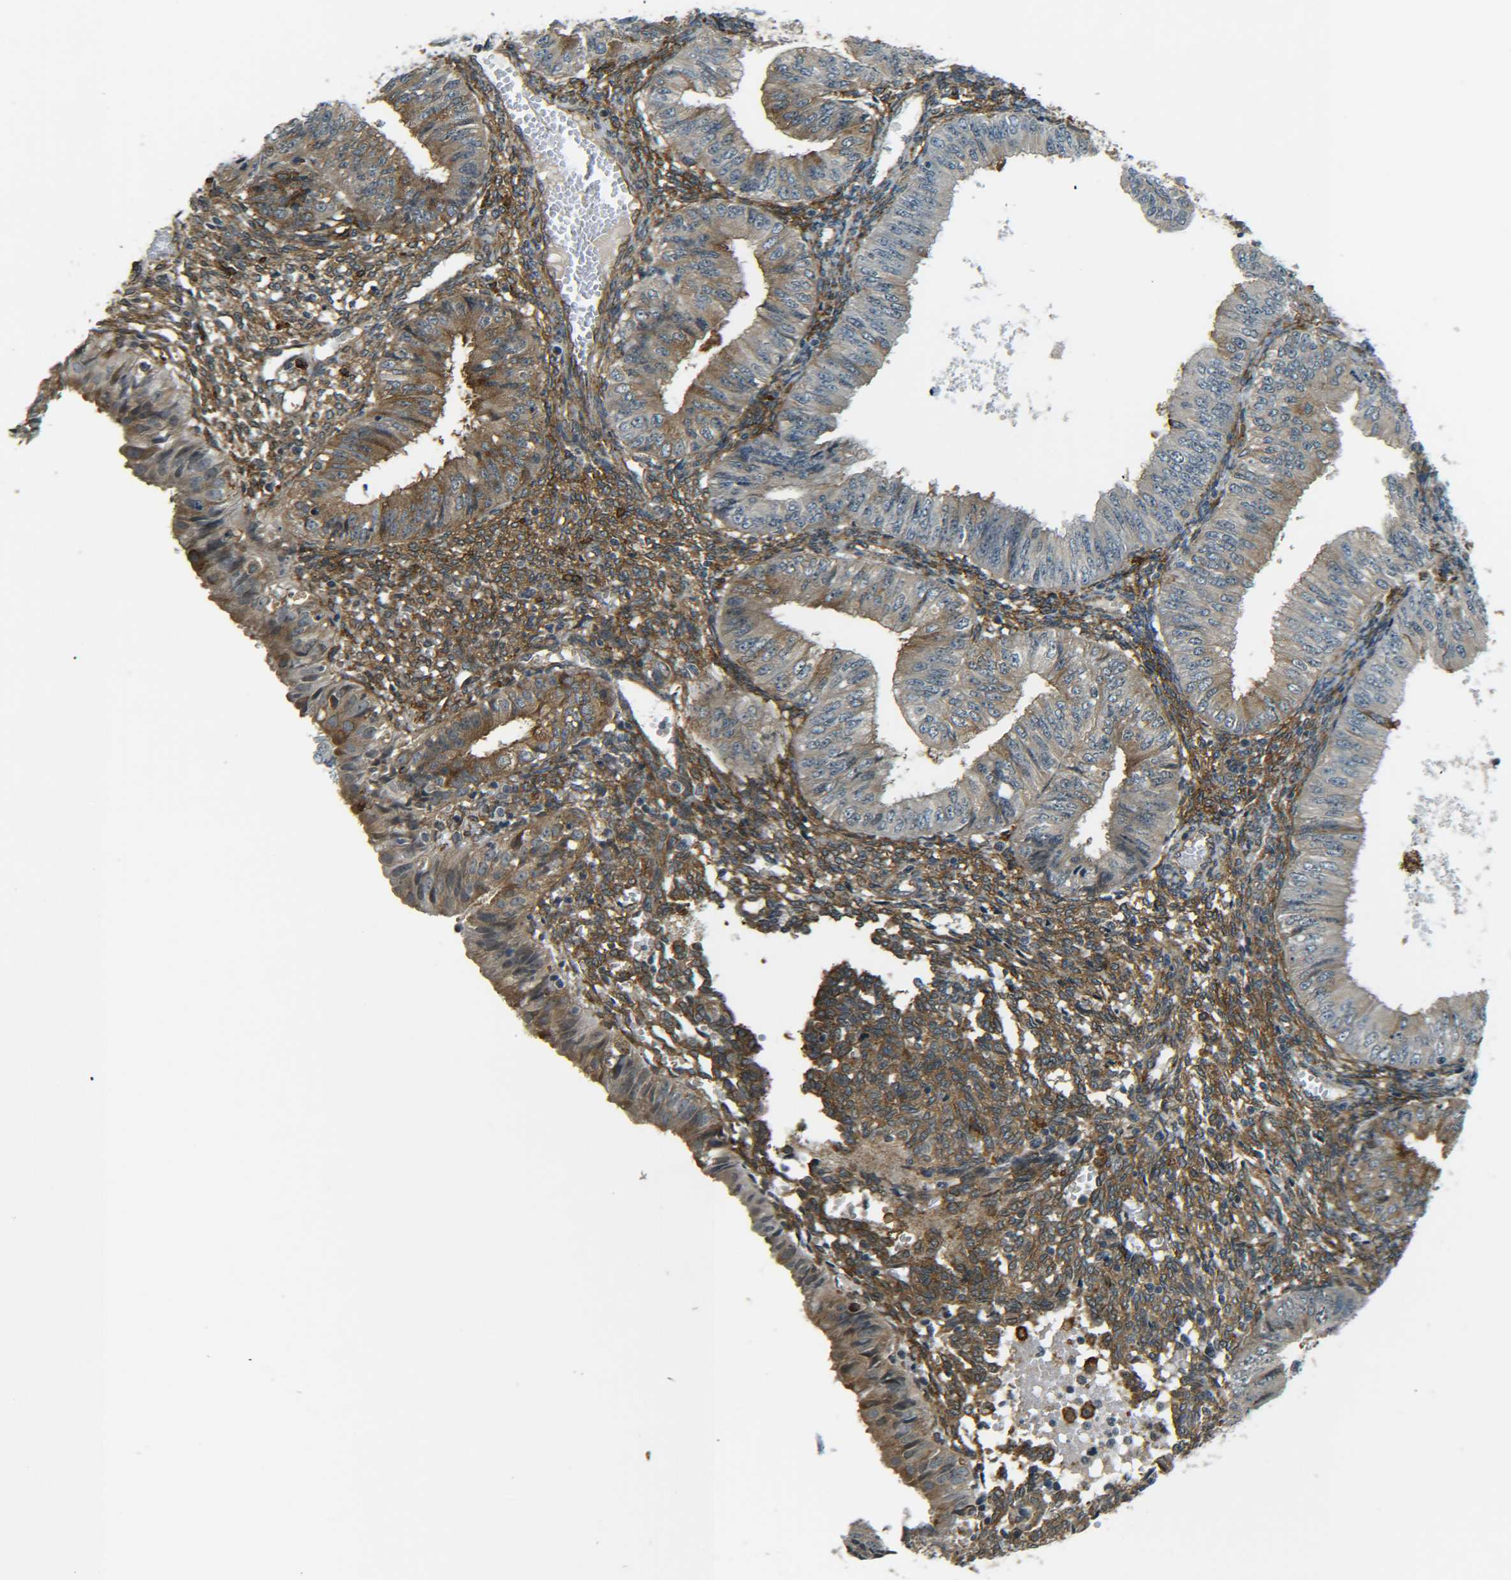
{"staining": {"intensity": "moderate", "quantity": "25%-75%", "location": "cytoplasmic/membranous"}, "tissue": "endometrial cancer", "cell_type": "Tumor cells", "image_type": "cancer", "snomed": [{"axis": "morphology", "description": "Normal tissue, NOS"}, {"axis": "morphology", "description": "Adenocarcinoma, NOS"}, {"axis": "topography", "description": "Endometrium"}], "caption": "Immunohistochemistry (IHC) (DAB) staining of human endometrial cancer reveals moderate cytoplasmic/membranous protein expression in about 25%-75% of tumor cells.", "gene": "DAB2", "patient": {"sex": "female", "age": 53}}